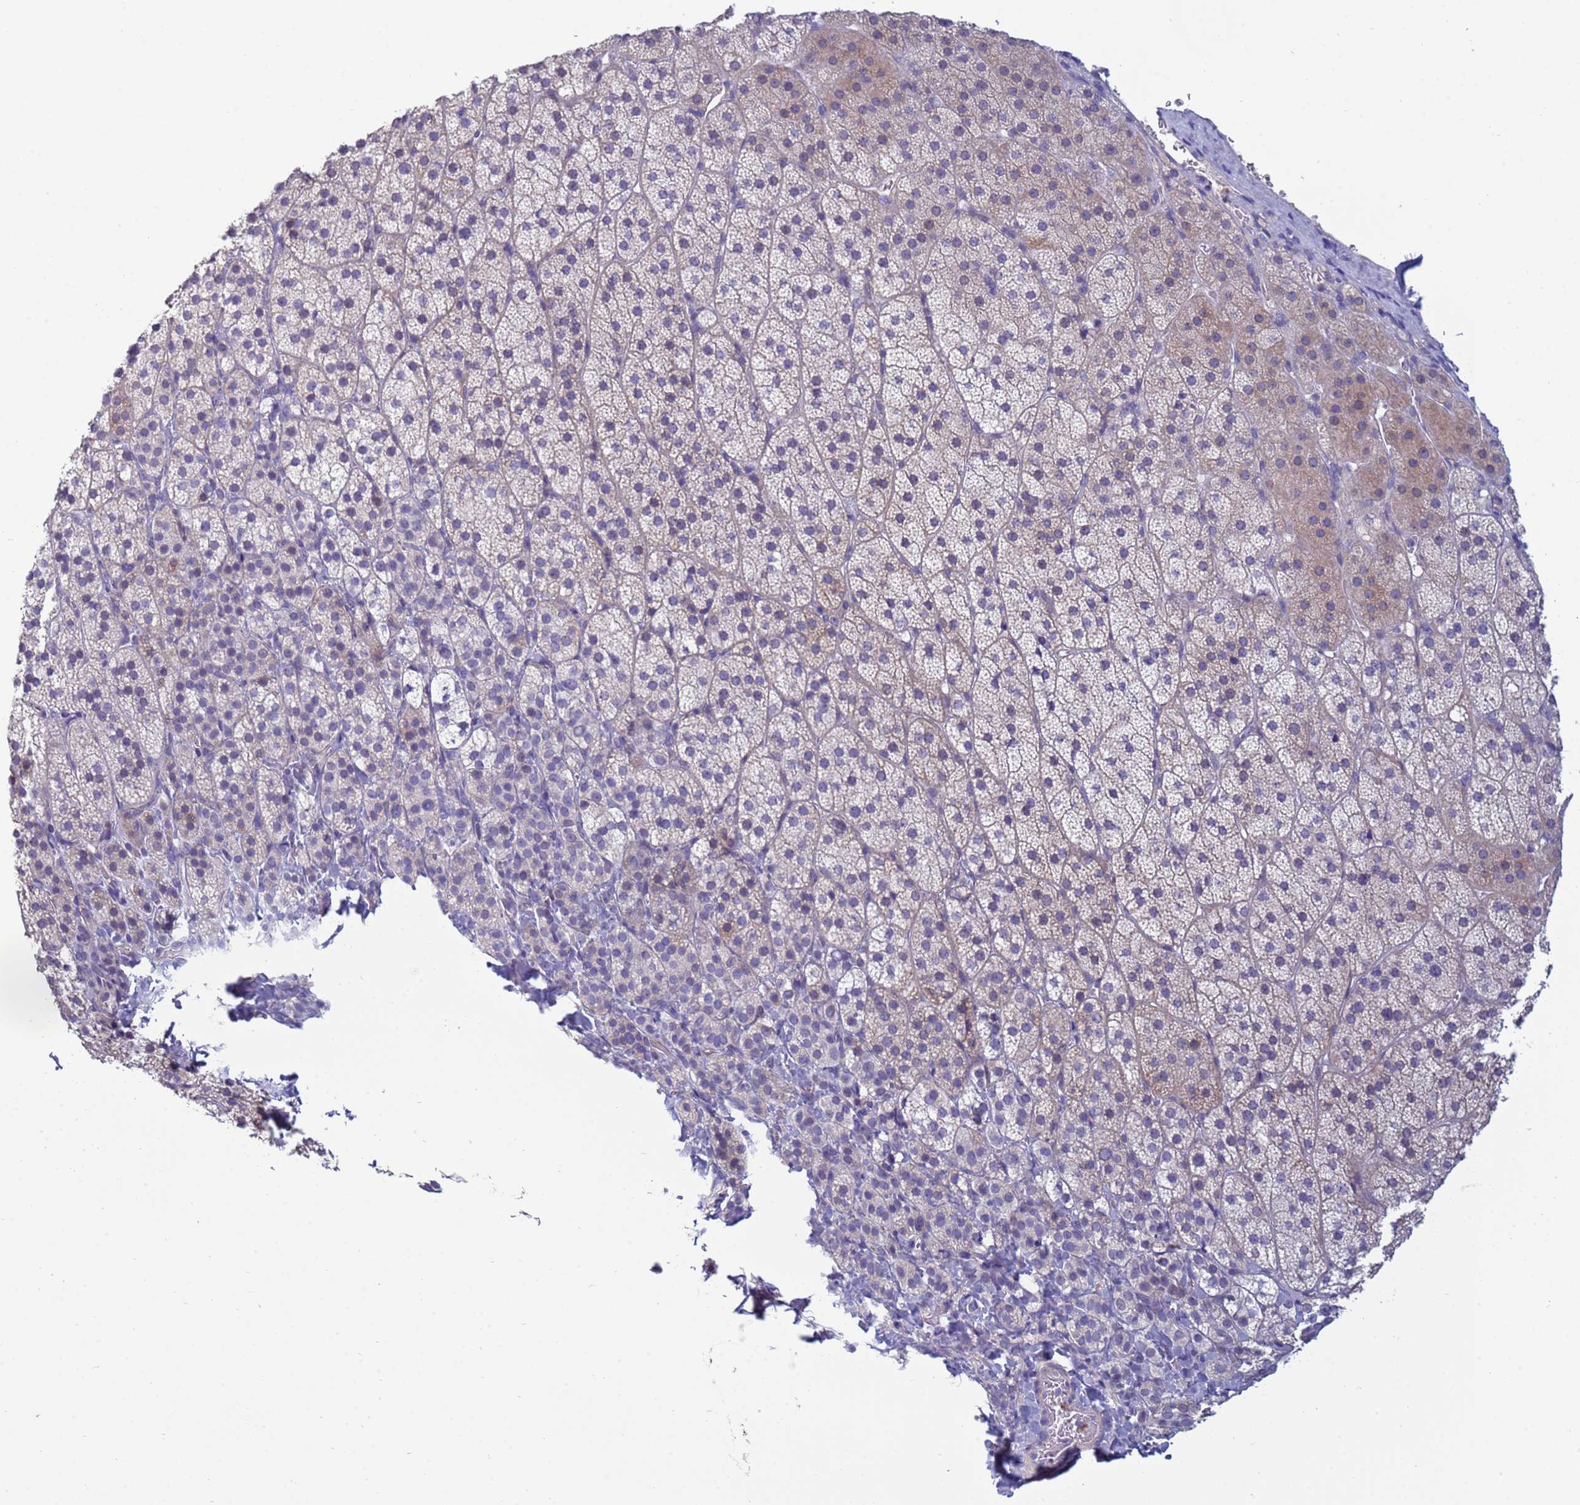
{"staining": {"intensity": "weak", "quantity": "<25%", "location": "cytoplasmic/membranous"}, "tissue": "adrenal gland", "cell_type": "Glandular cells", "image_type": "normal", "snomed": [{"axis": "morphology", "description": "Normal tissue, NOS"}, {"axis": "topography", "description": "Adrenal gland"}], "caption": "This is a histopathology image of immunohistochemistry staining of normal adrenal gland, which shows no expression in glandular cells.", "gene": "TRPC6", "patient": {"sex": "female", "age": 44}}